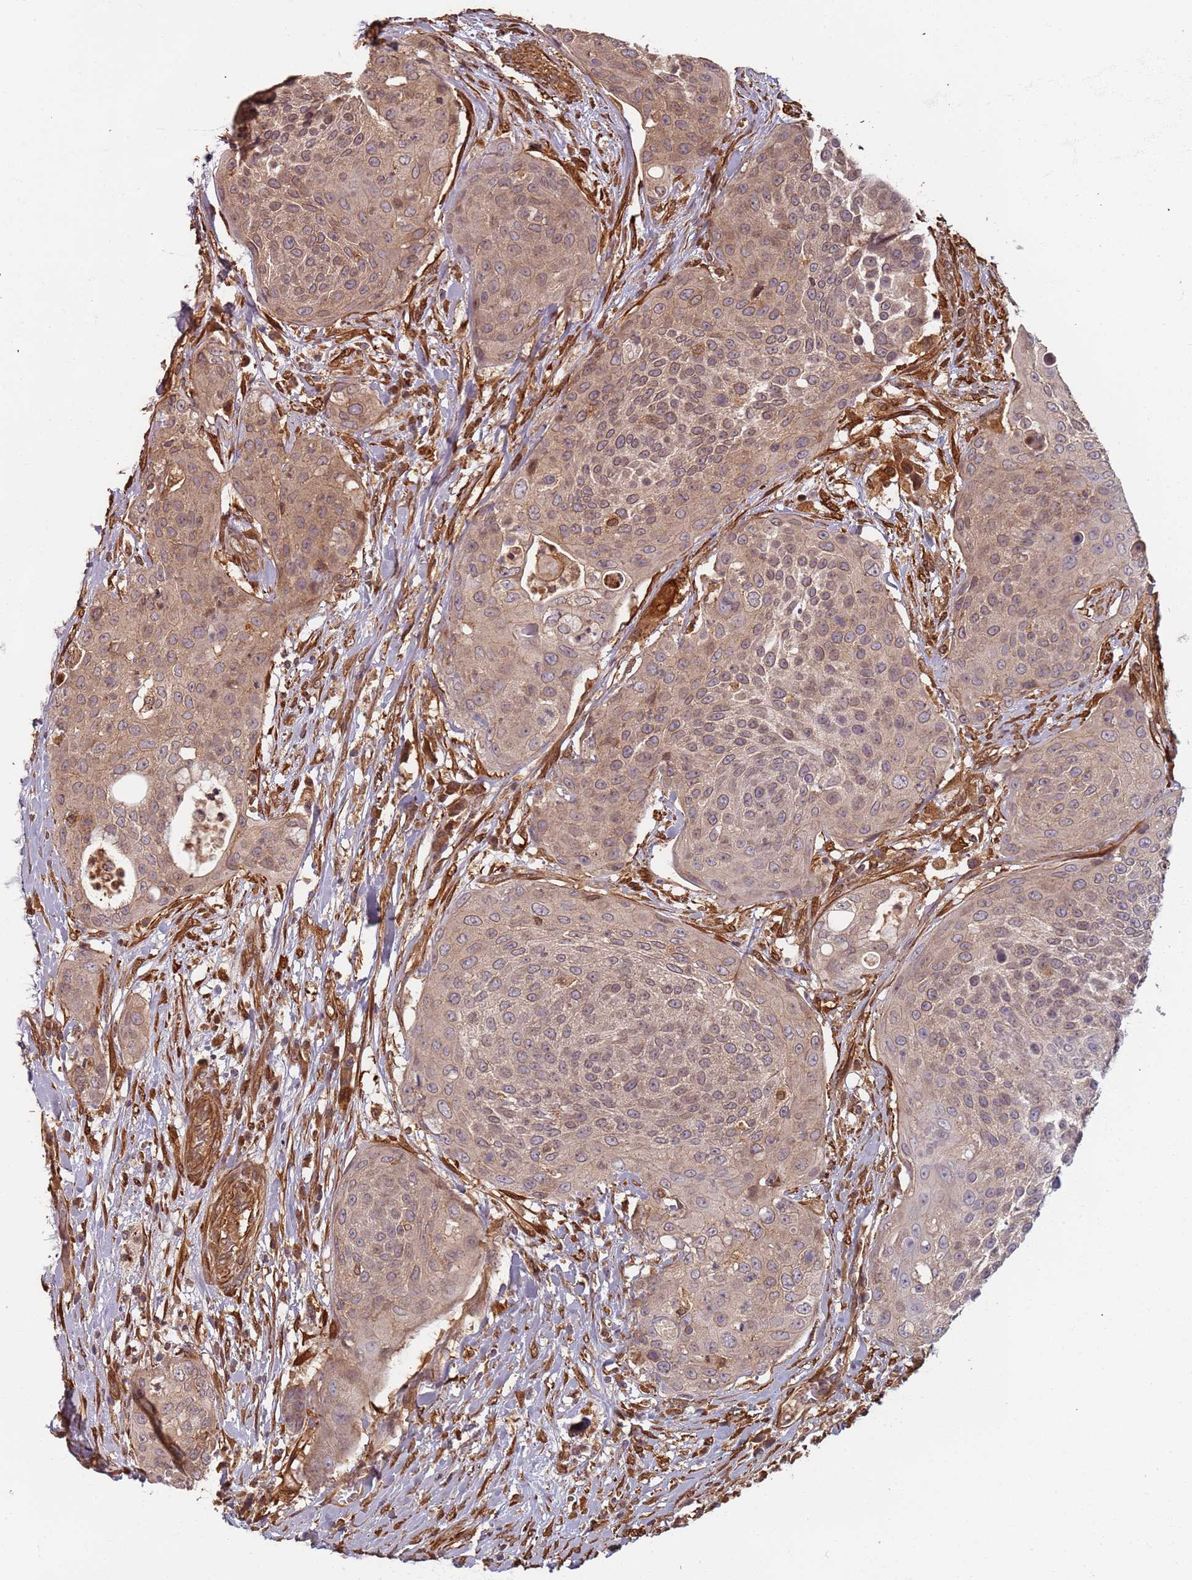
{"staining": {"intensity": "weak", "quantity": ">75%", "location": "cytoplasmic/membranous"}, "tissue": "urothelial cancer", "cell_type": "Tumor cells", "image_type": "cancer", "snomed": [{"axis": "morphology", "description": "Urothelial carcinoma, High grade"}, {"axis": "topography", "description": "Urinary bladder"}], "caption": "Immunohistochemistry of urothelial cancer demonstrates low levels of weak cytoplasmic/membranous expression in approximately >75% of tumor cells.", "gene": "SDCCAG8", "patient": {"sex": "female", "age": 63}}